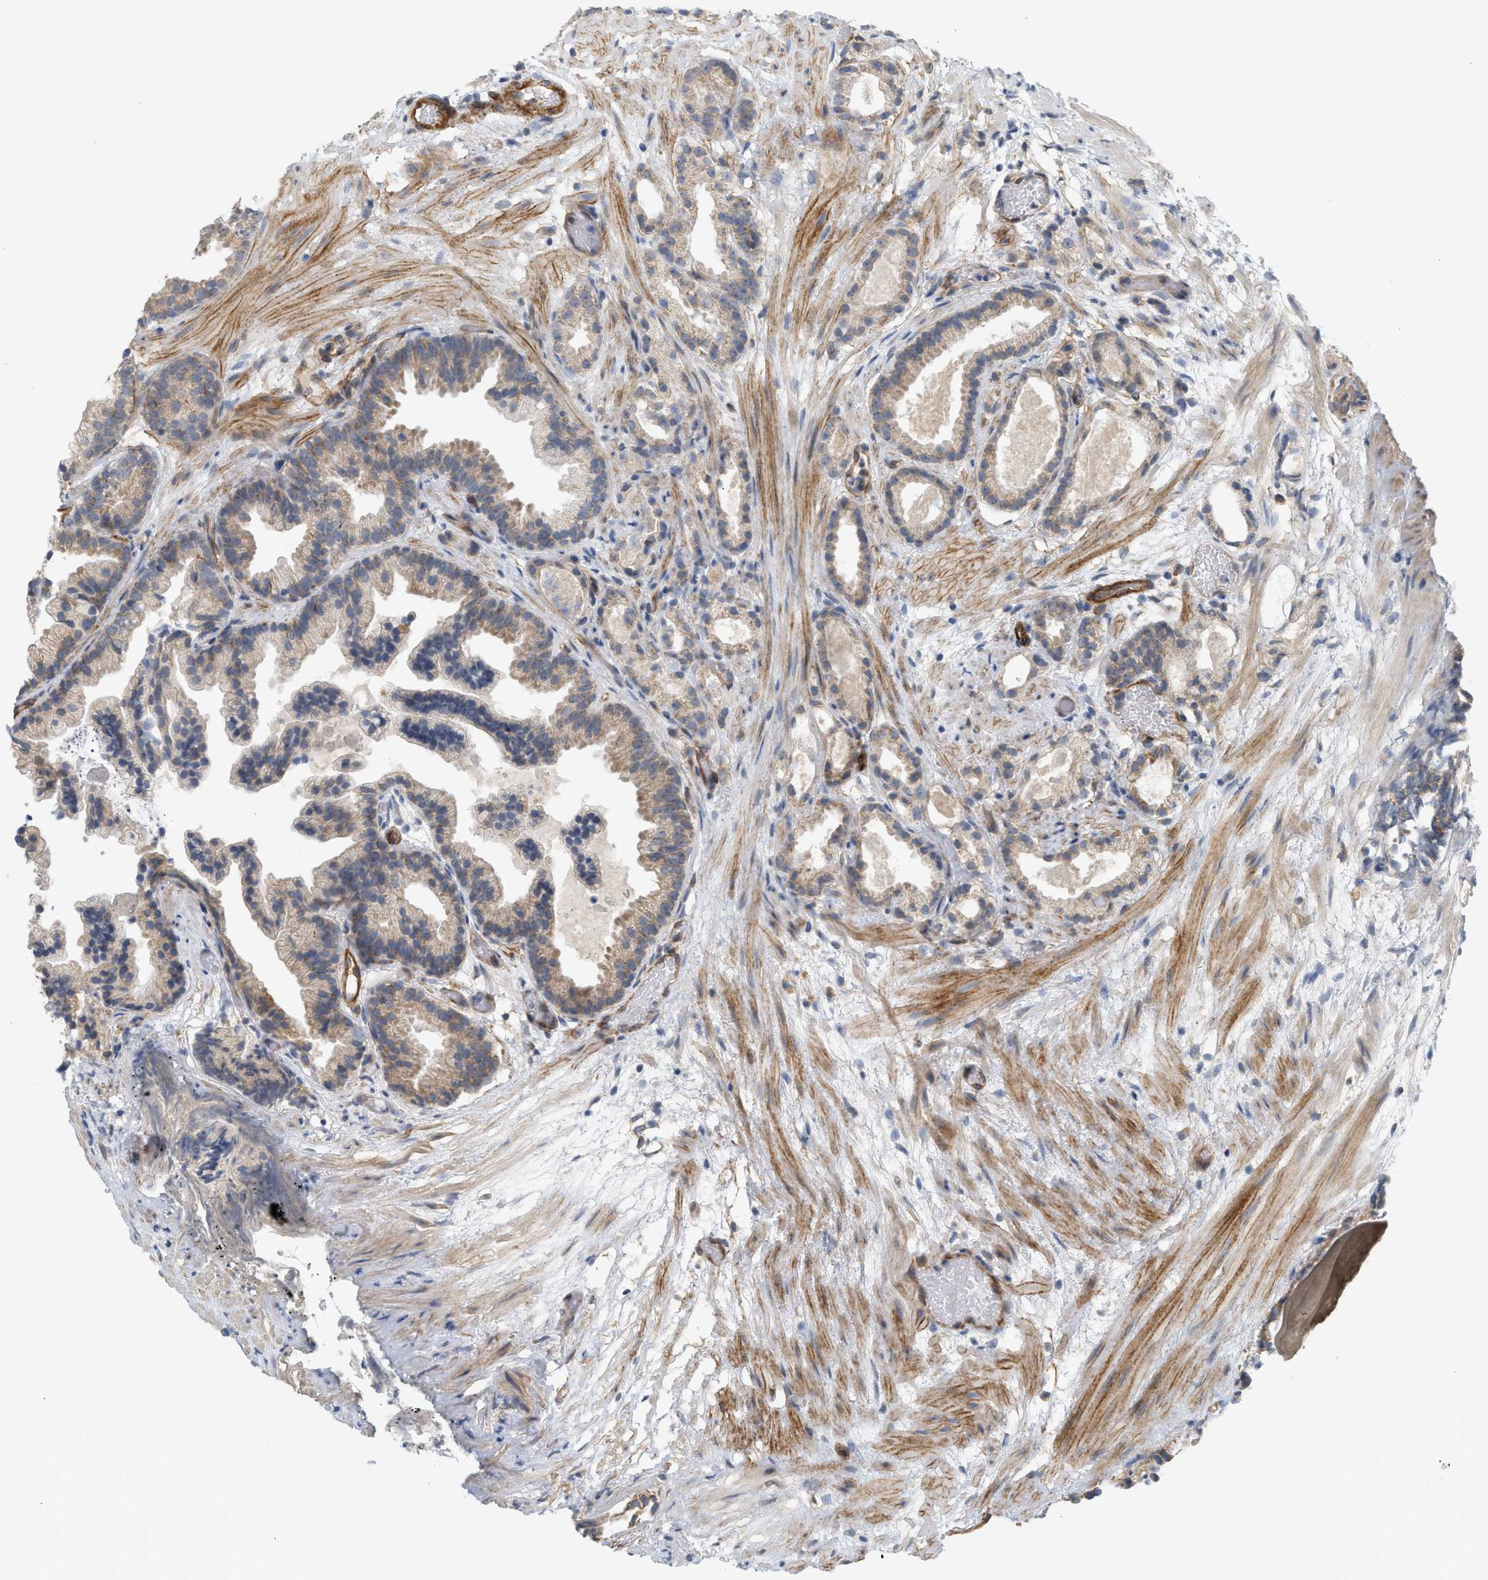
{"staining": {"intensity": "moderate", "quantity": ">75%", "location": "cytoplasmic/membranous"}, "tissue": "prostate cancer", "cell_type": "Tumor cells", "image_type": "cancer", "snomed": [{"axis": "morphology", "description": "Adenocarcinoma, Low grade"}, {"axis": "topography", "description": "Prostate"}], "caption": "Tumor cells exhibit moderate cytoplasmic/membranous staining in approximately >75% of cells in adenocarcinoma (low-grade) (prostate).", "gene": "SVOP", "patient": {"sex": "male", "age": 89}}